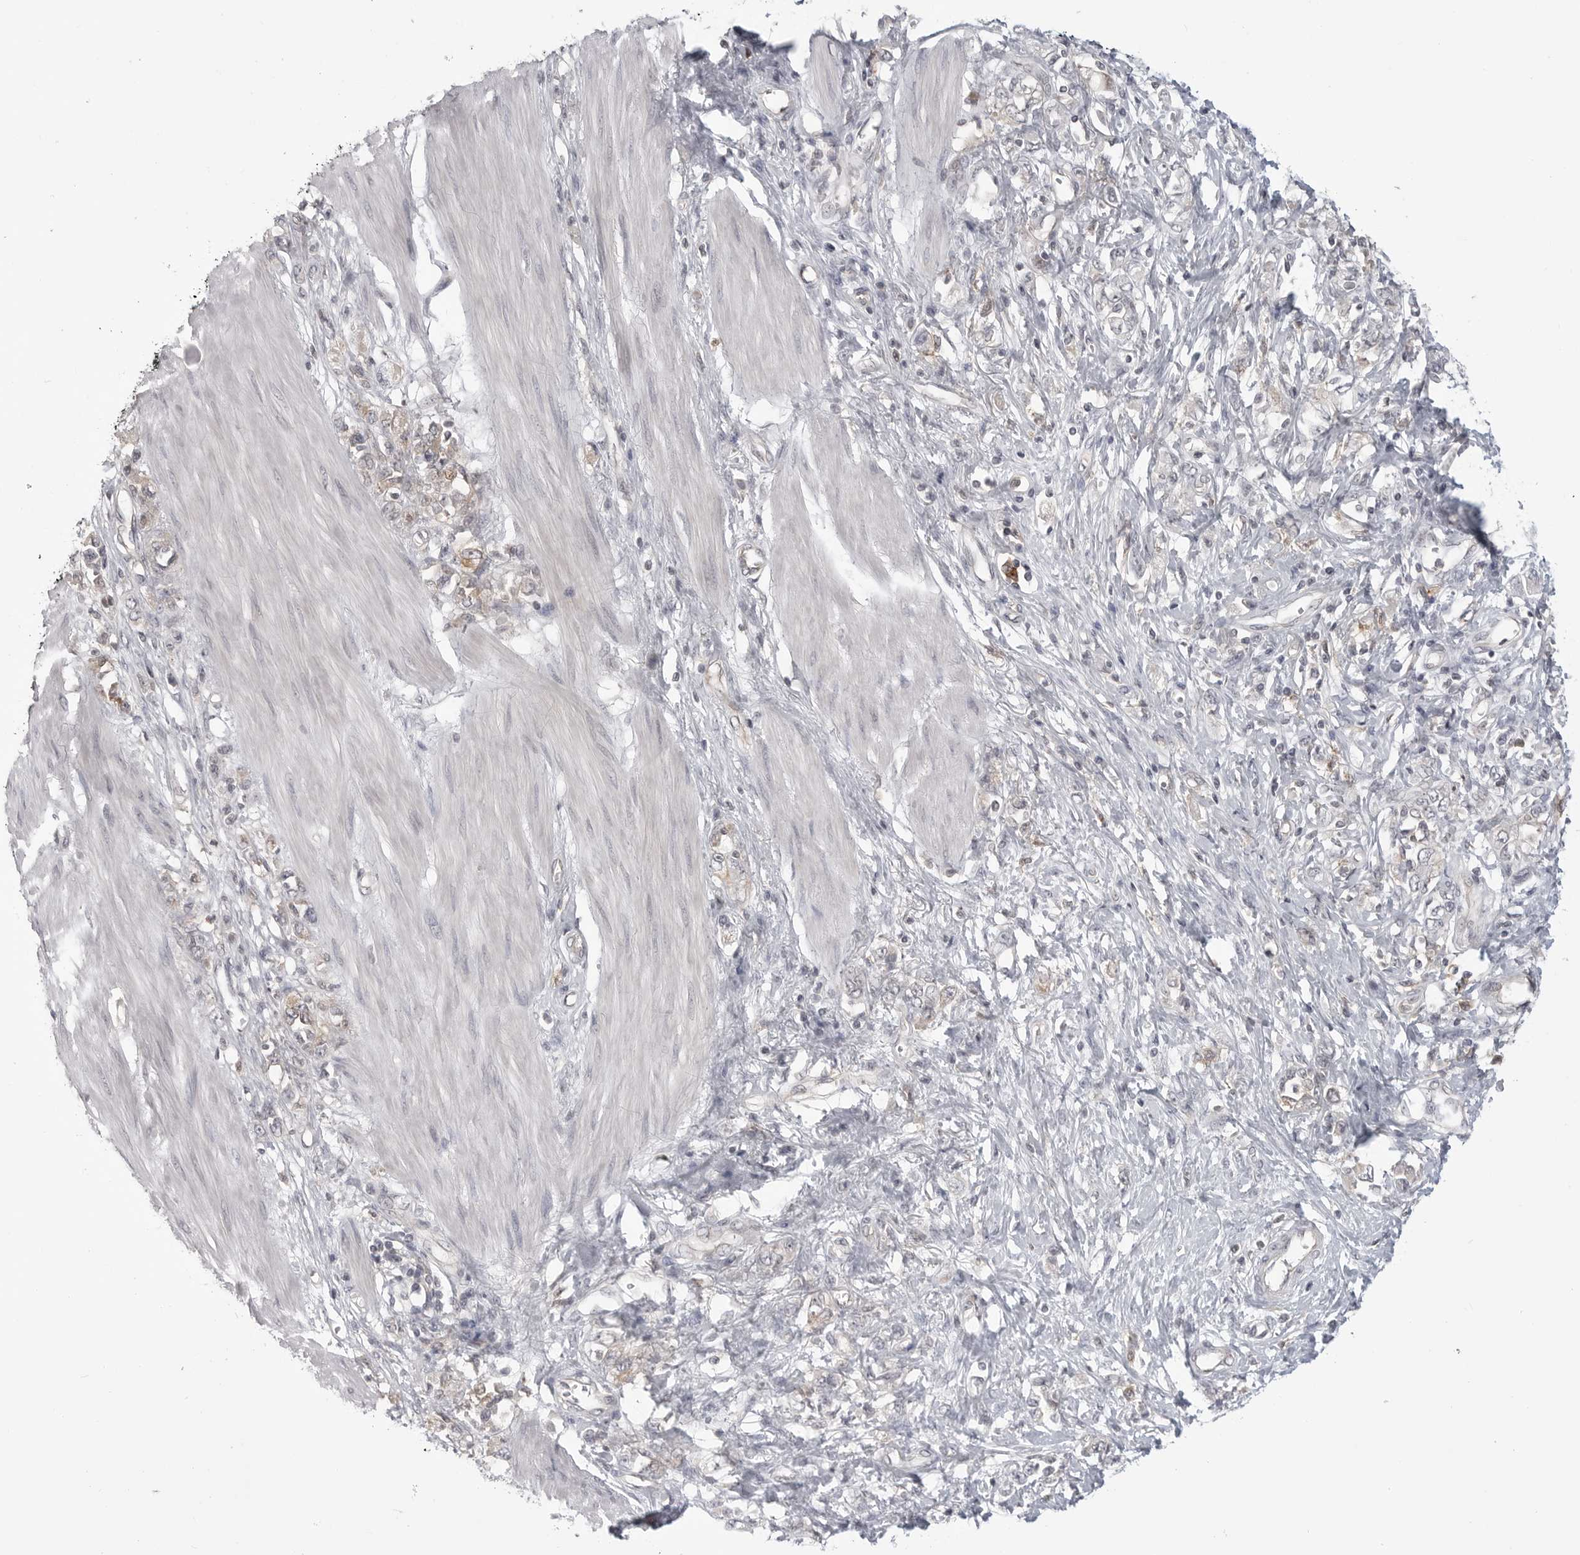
{"staining": {"intensity": "weak", "quantity": "<25%", "location": "cytoplasmic/membranous"}, "tissue": "stomach cancer", "cell_type": "Tumor cells", "image_type": "cancer", "snomed": [{"axis": "morphology", "description": "Adenocarcinoma, NOS"}, {"axis": "topography", "description": "Stomach"}], "caption": "IHC photomicrograph of human stomach cancer (adenocarcinoma) stained for a protein (brown), which demonstrates no positivity in tumor cells.", "gene": "IFNGR1", "patient": {"sex": "female", "age": 76}}